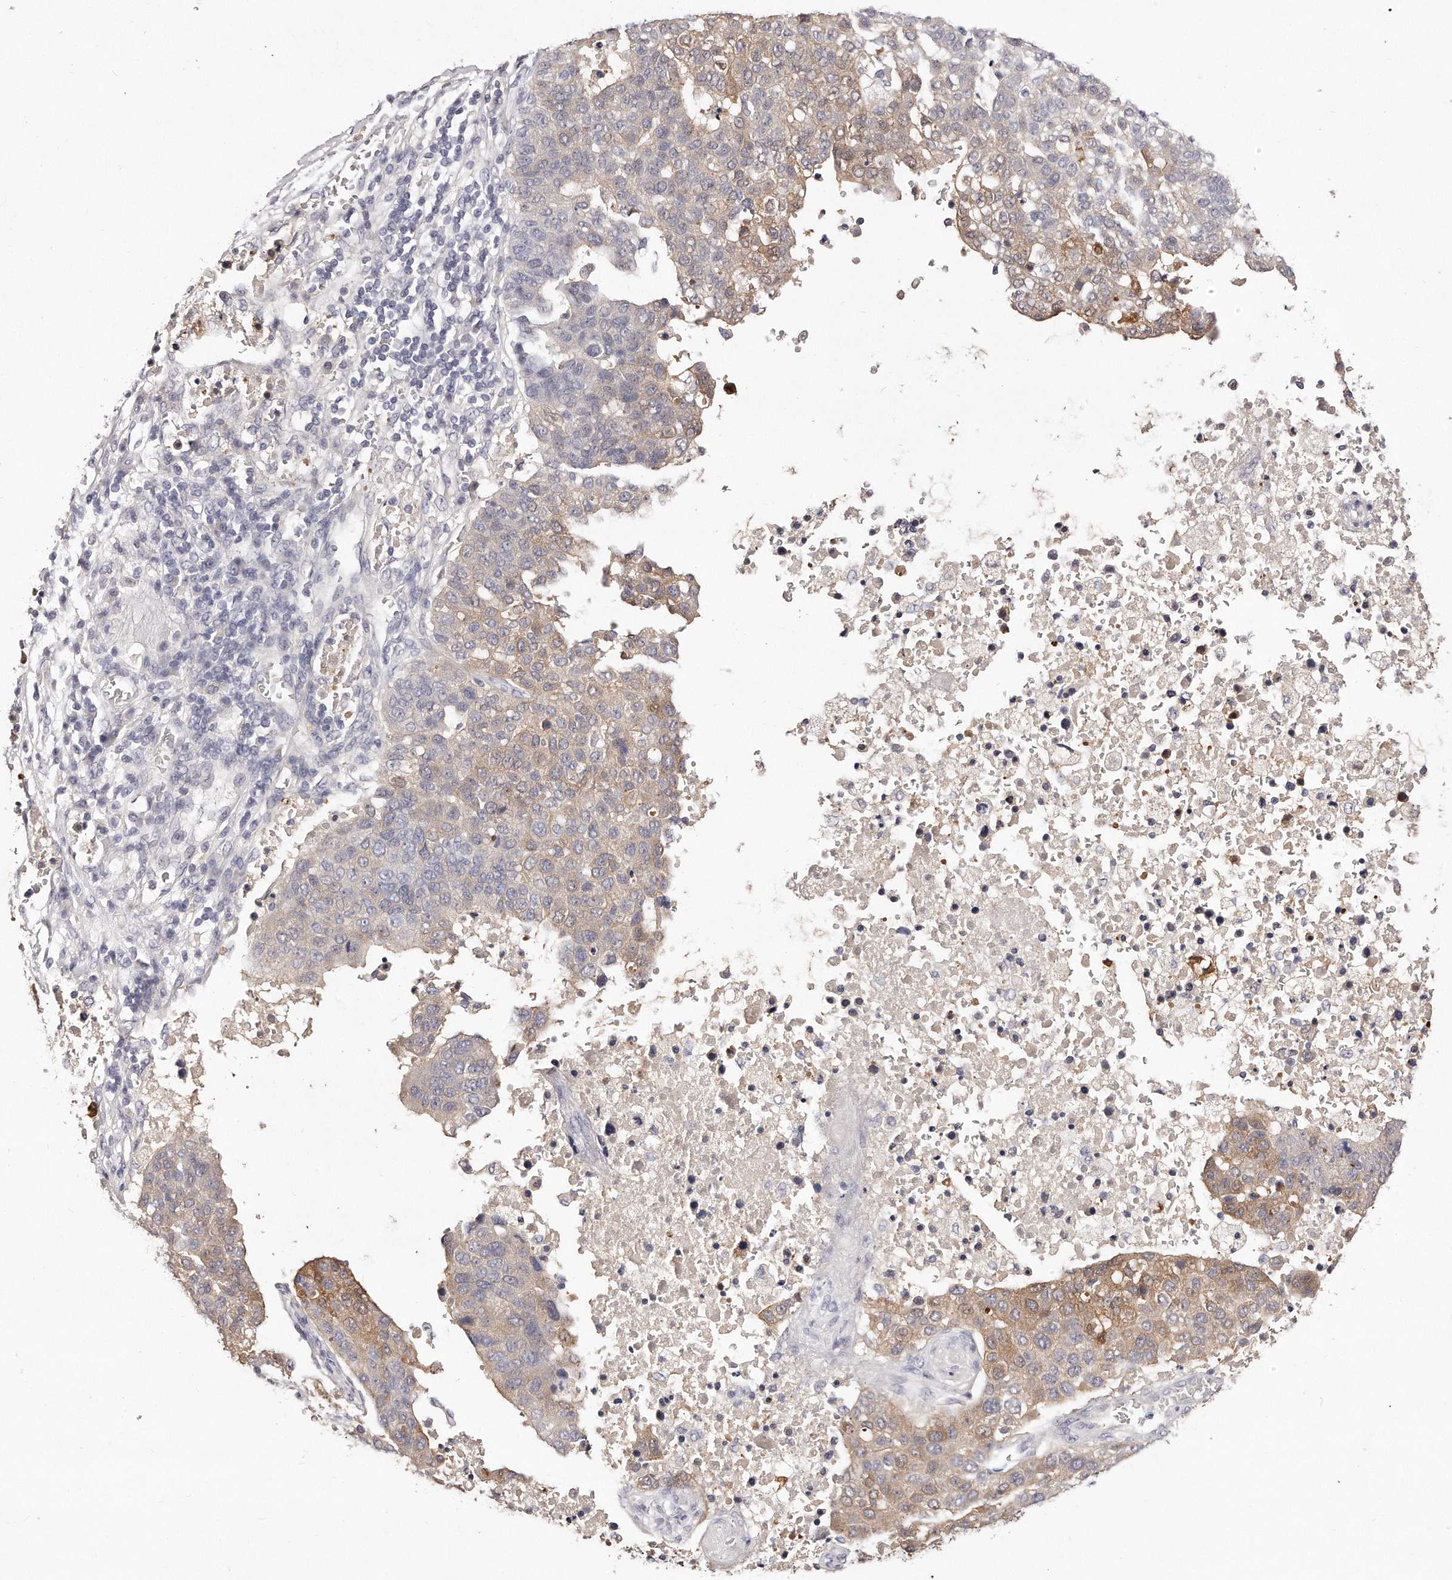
{"staining": {"intensity": "weak", "quantity": "25%-75%", "location": "cytoplasmic/membranous"}, "tissue": "pancreatic cancer", "cell_type": "Tumor cells", "image_type": "cancer", "snomed": [{"axis": "morphology", "description": "Adenocarcinoma, NOS"}, {"axis": "topography", "description": "Pancreas"}], "caption": "Immunohistochemical staining of pancreatic cancer (adenocarcinoma) exhibits low levels of weak cytoplasmic/membranous positivity in approximately 25%-75% of tumor cells. The staining is performed using DAB (3,3'-diaminobenzidine) brown chromogen to label protein expression. The nuclei are counter-stained blue using hematoxylin.", "gene": "GDA", "patient": {"sex": "female", "age": 61}}